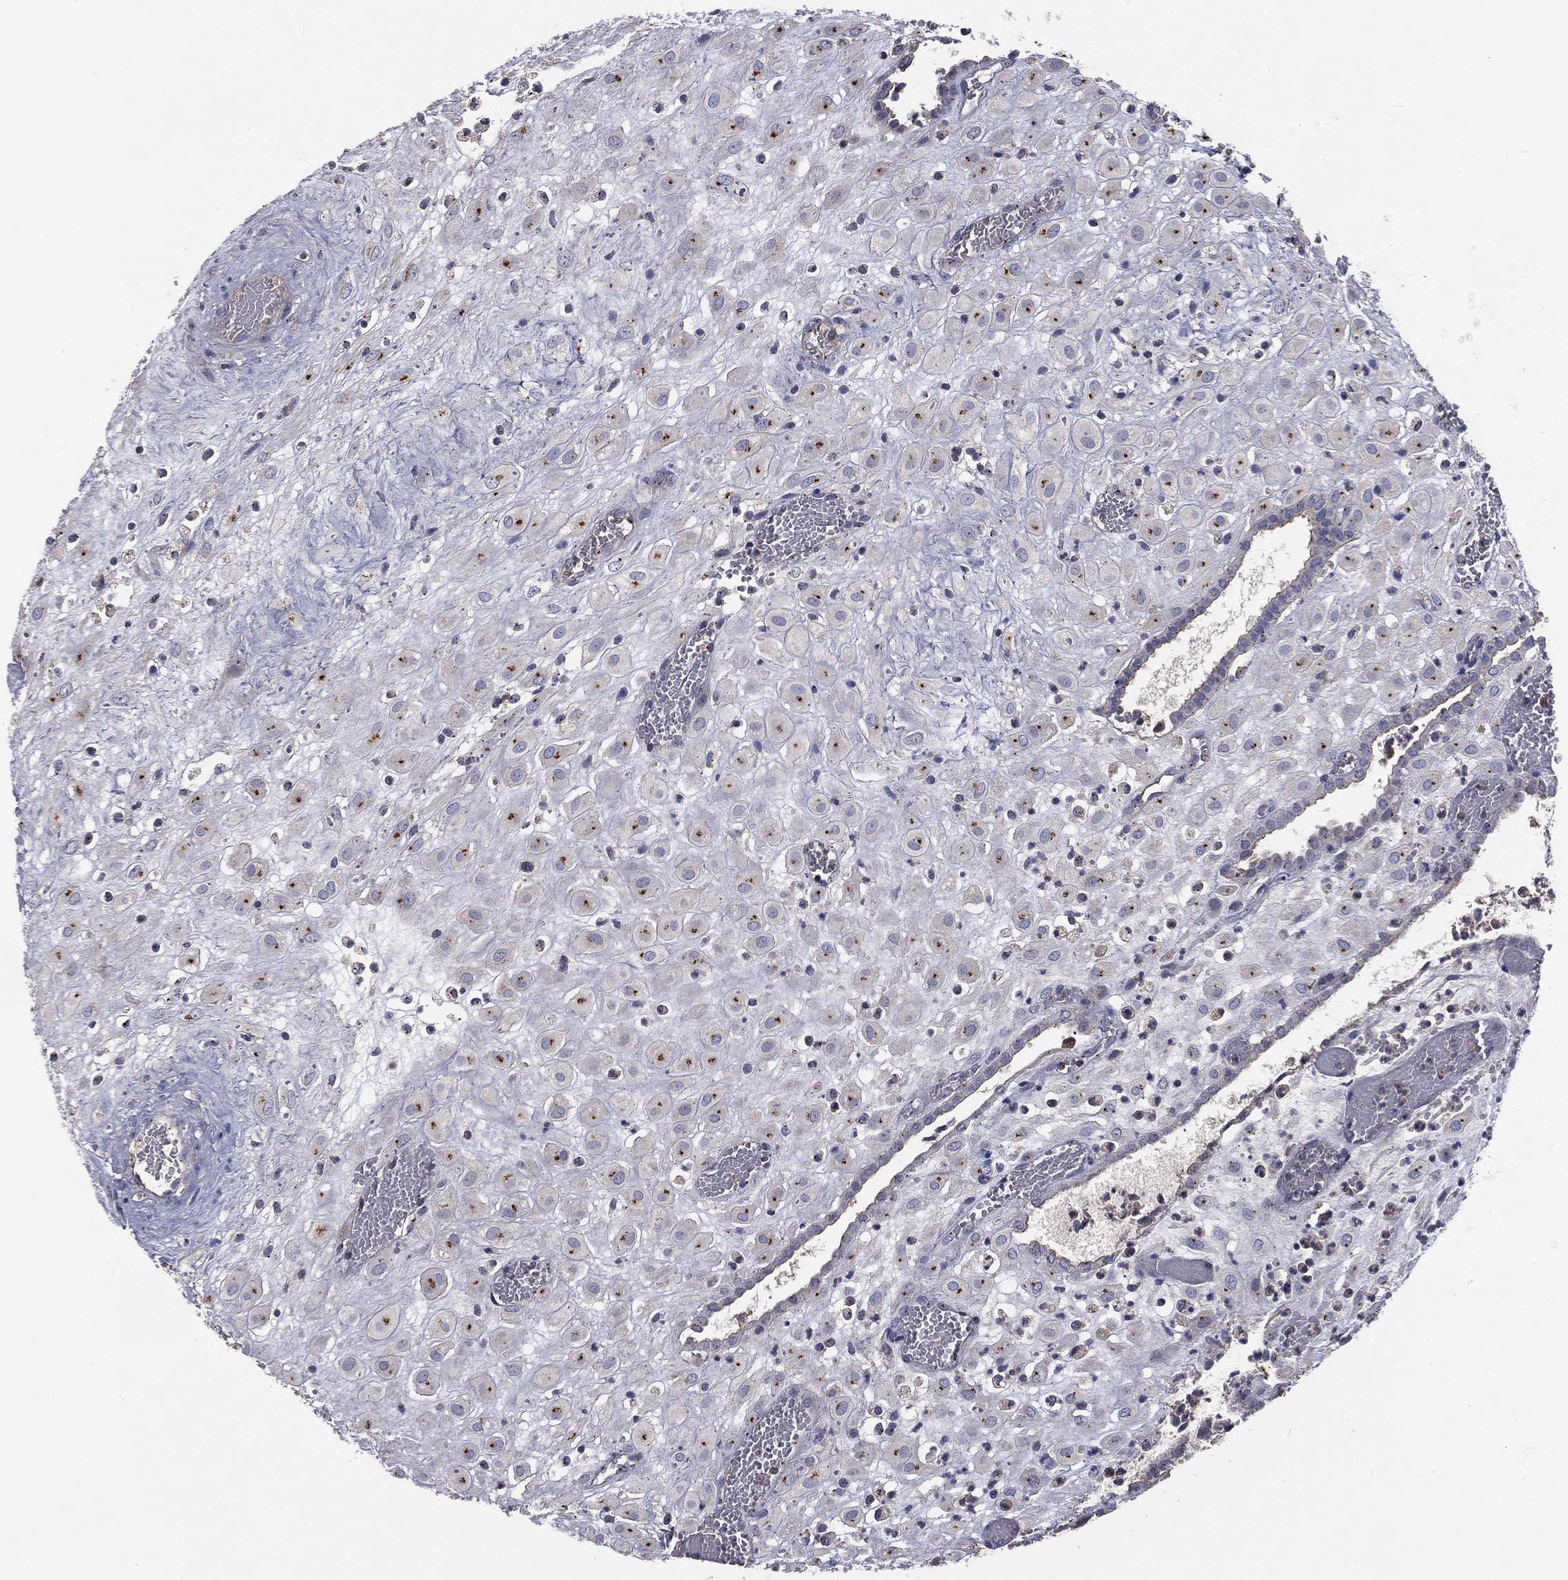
{"staining": {"intensity": "moderate", "quantity": "25%-75%", "location": "cytoplasmic/membranous"}, "tissue": "placenta", "cell_type": "Decidual cells", "image_type": "normal", "snomed": [{"axis": "morphology", "description": "Normal tissue, NOS"}, {"axis": "topography", "description": "Placenta"}], "caption": "Placenta was stained to show a protein in brown. There is medium levels of moderate cytoplasmic/membranous expression in approximately 25%-75% of decidual cells.", "gene": "CROCC", "patient": {"sex": "female", "age": 24}}